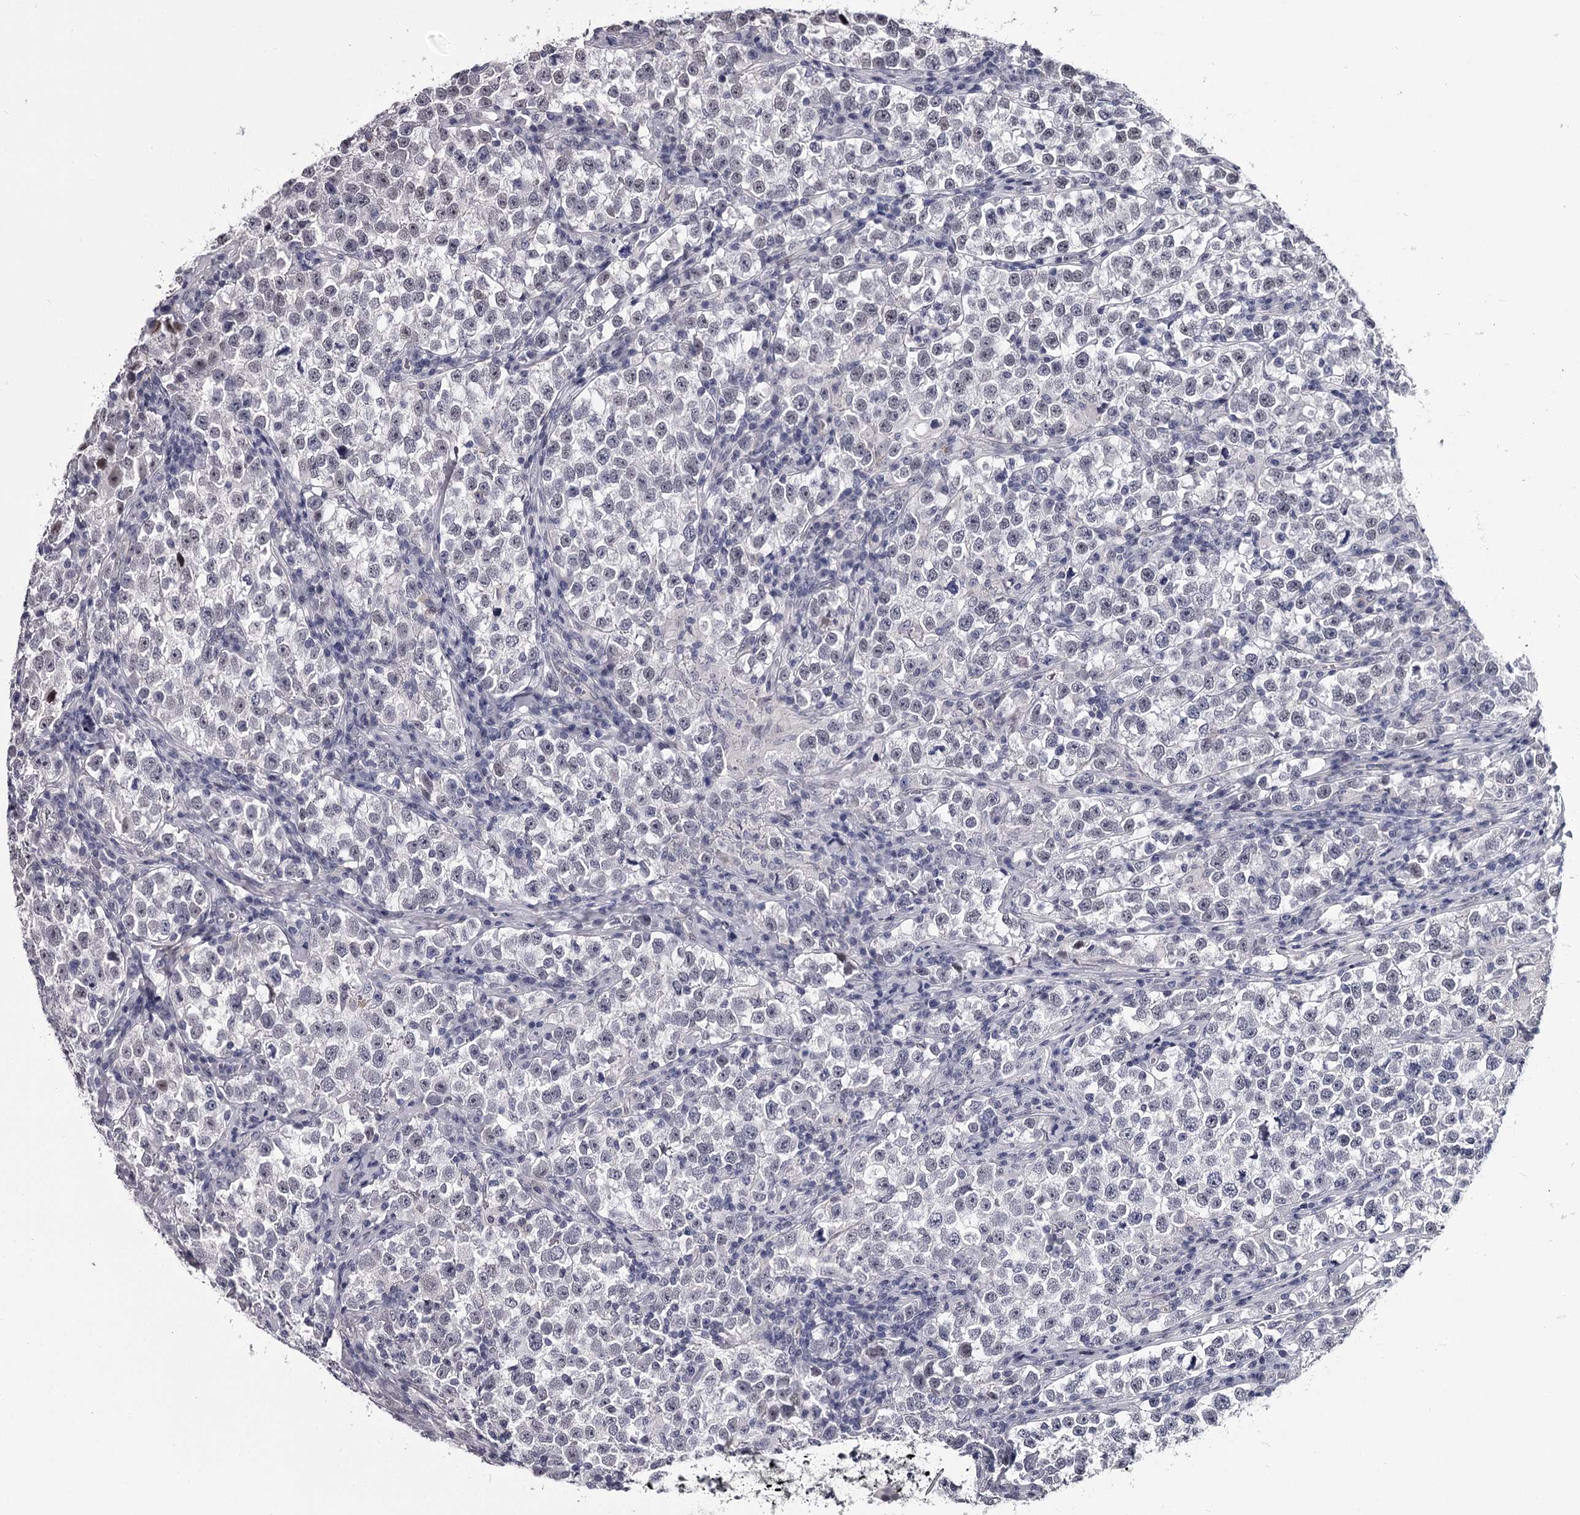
{"staining": {"intensity": "negative", "quantity": "none", "location": "none"}, "tissue": "testis cancer", "cell_type": "Tumor cells", "image_type": "cancer", "snomed": [{"axis": "morphology", "description": "Normal tissue, NOS"}, {"axis": "morphology", "description": "Seminoma, NOS"}, {"axis": "topography", "description": "Testis"}], "caption": "Immunohistochemistry of seminoma (testis) demonstrates no positivity in tumor cells.", "gene": "OVOL2", "patient": {"sex": "male", "age": 43}}